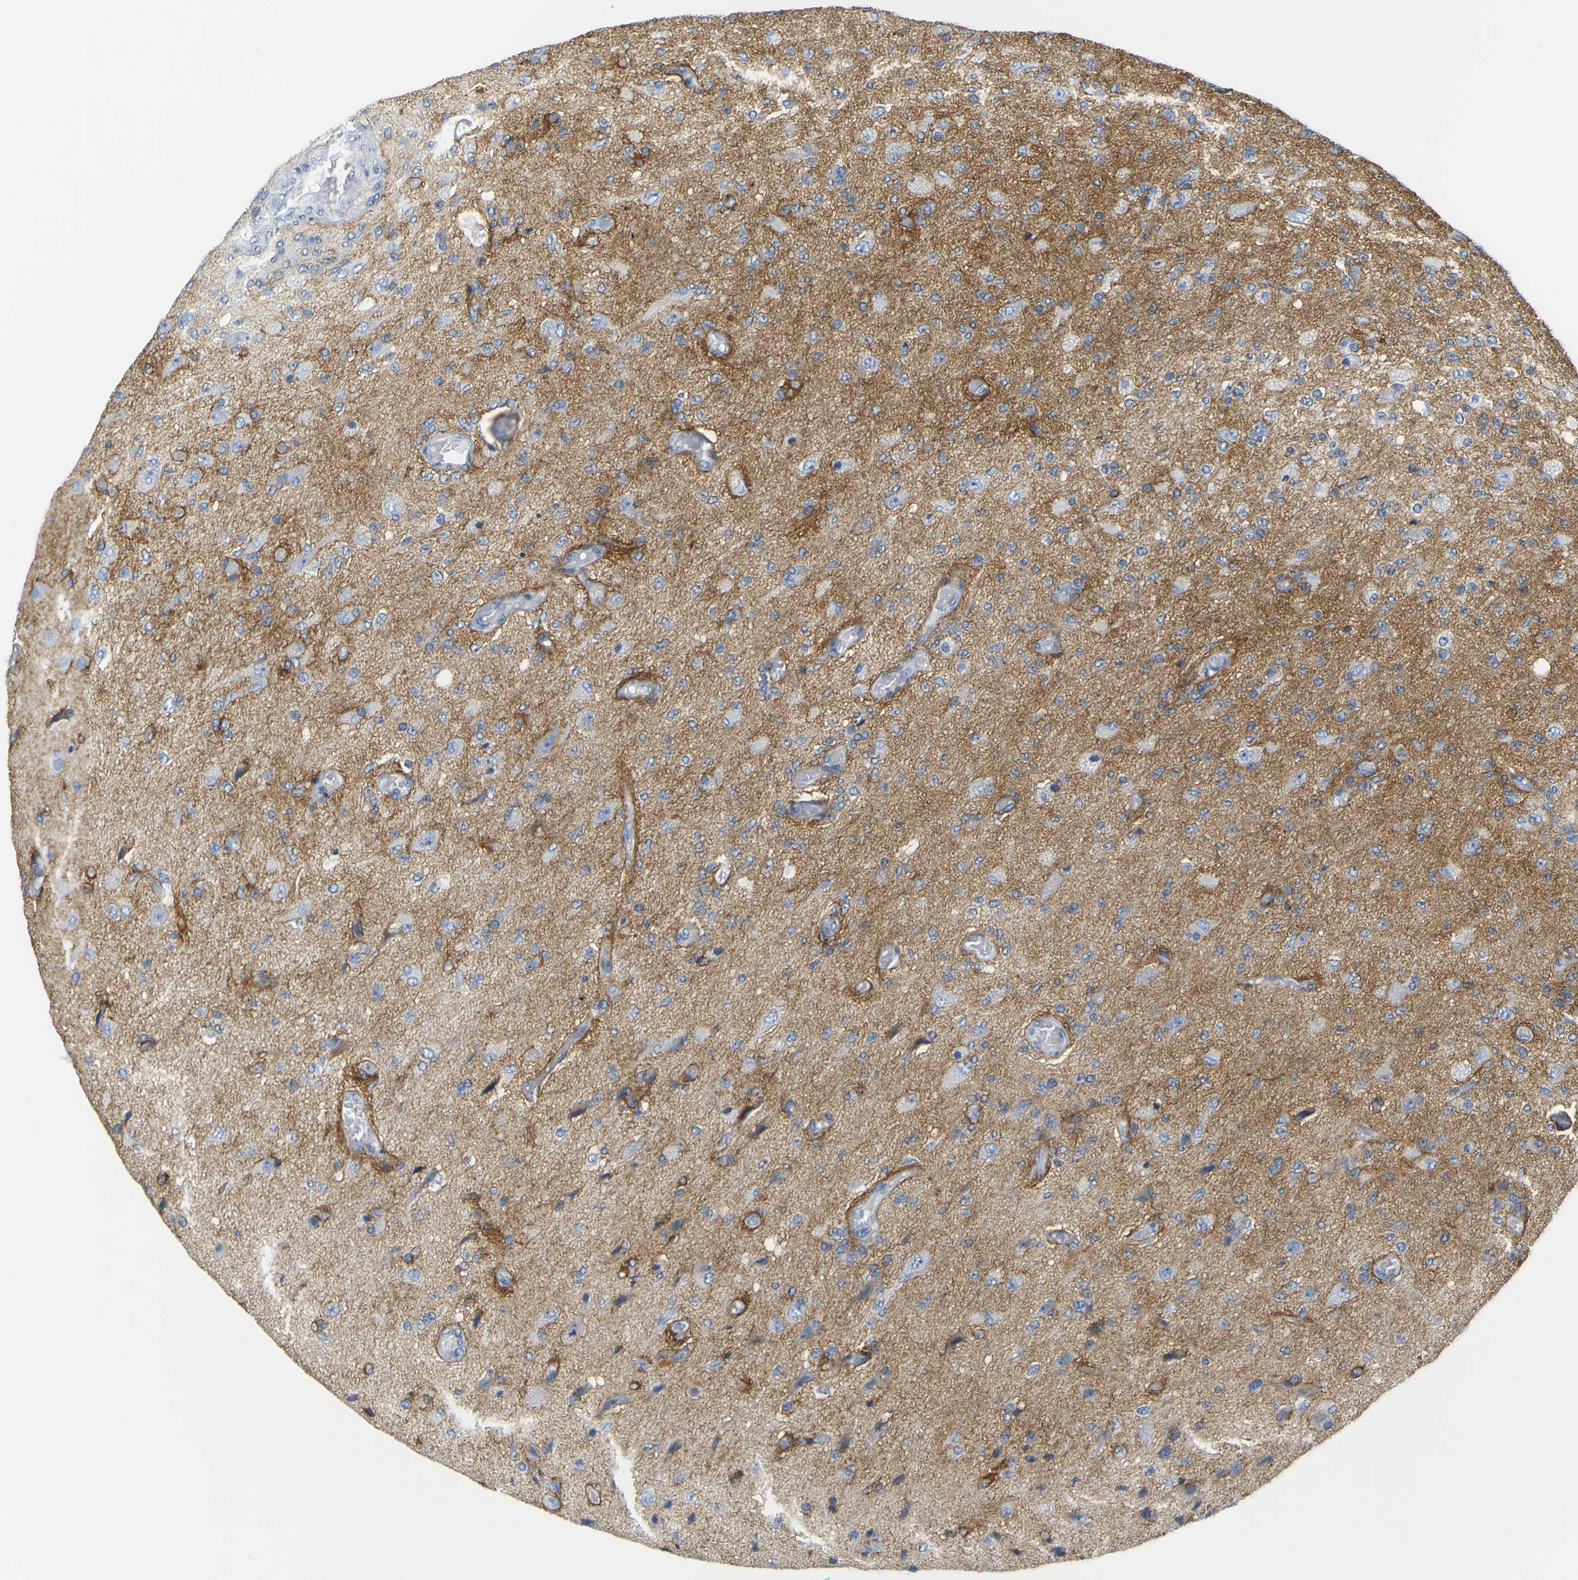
{"staining": {"intensity": "negative", "quantity": "none", "location": "none"}, "tissue": "glioma", "cell_type": "Tumor cells", "image_type": "cancer", "snomed": [{"axis": "morphology", "description": "Normal tissue, NOS"}, {"axis": "morphology", "description": "Glioma, malignant, High grade"}, {"axis": "topography", "description": "Cerebral cortex"}], "caption": "Tumor cells show no significant positivity in malignant high-grade glioma.", "gene": "OTOF", "patient": {"sex": "male", "age": 77}}